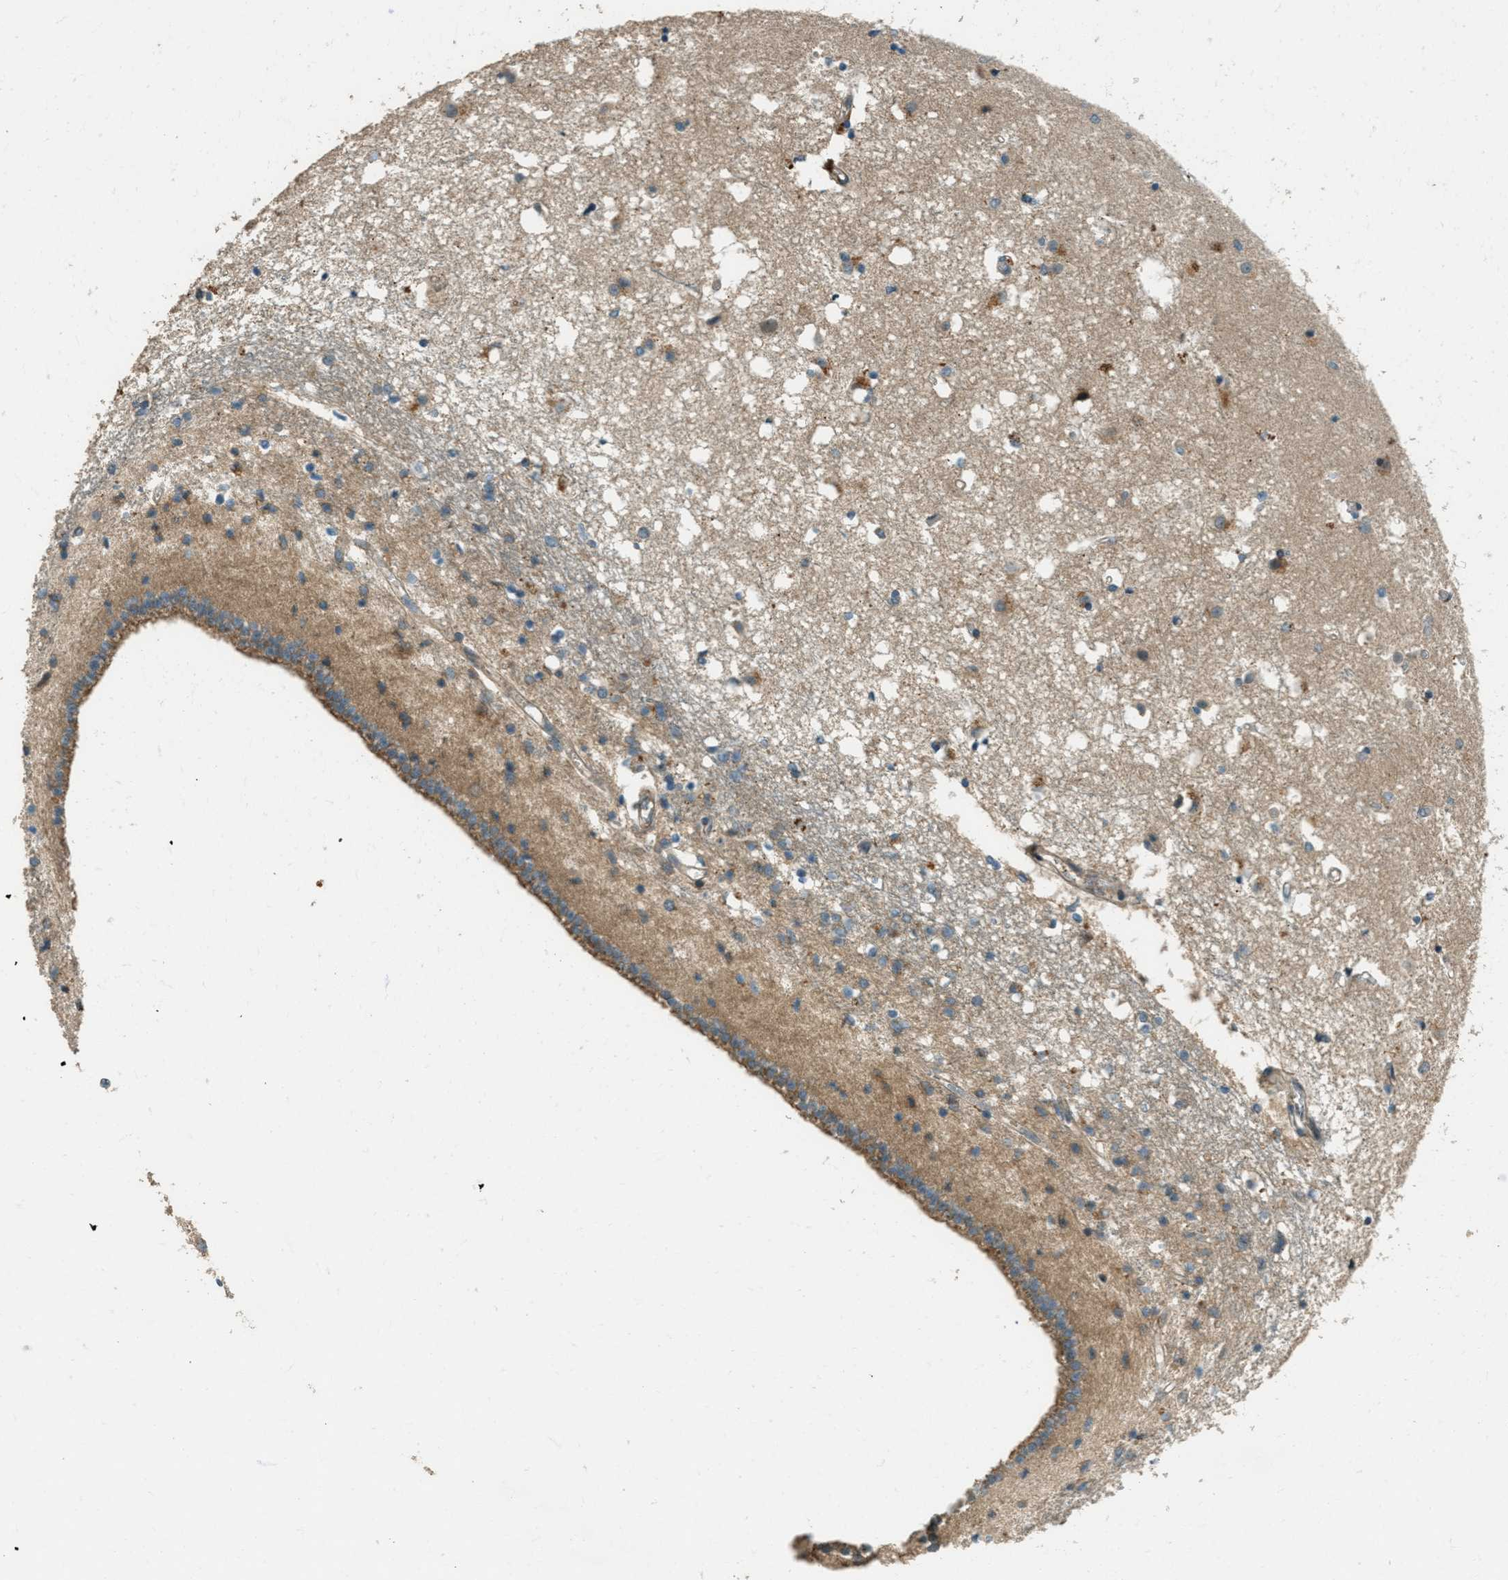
{"staining": {"intensity": "moderate", "quantity": "25%-75%", "location": "cytoplasmic/membranous"}, "tissue": "caudate", "cell_type": "Glial cells", "image_type": "normal", "snomed": [{"axis": "morphology", "description": "Normal tissue, NOS"}, {"axis": "topography", "description": "Lateral ventricle wall"}], "caption": "Immunohistochemistry (IHC) (DAB (3,3'-diaminobenzidine)) staining of unremarkable caudate reveals moderate cytoplasmic/membranous protein positivity in about 25%-75% of glial cells.", "gene": "PTPN23", "patient": {"sex": "male", "age": 45}}